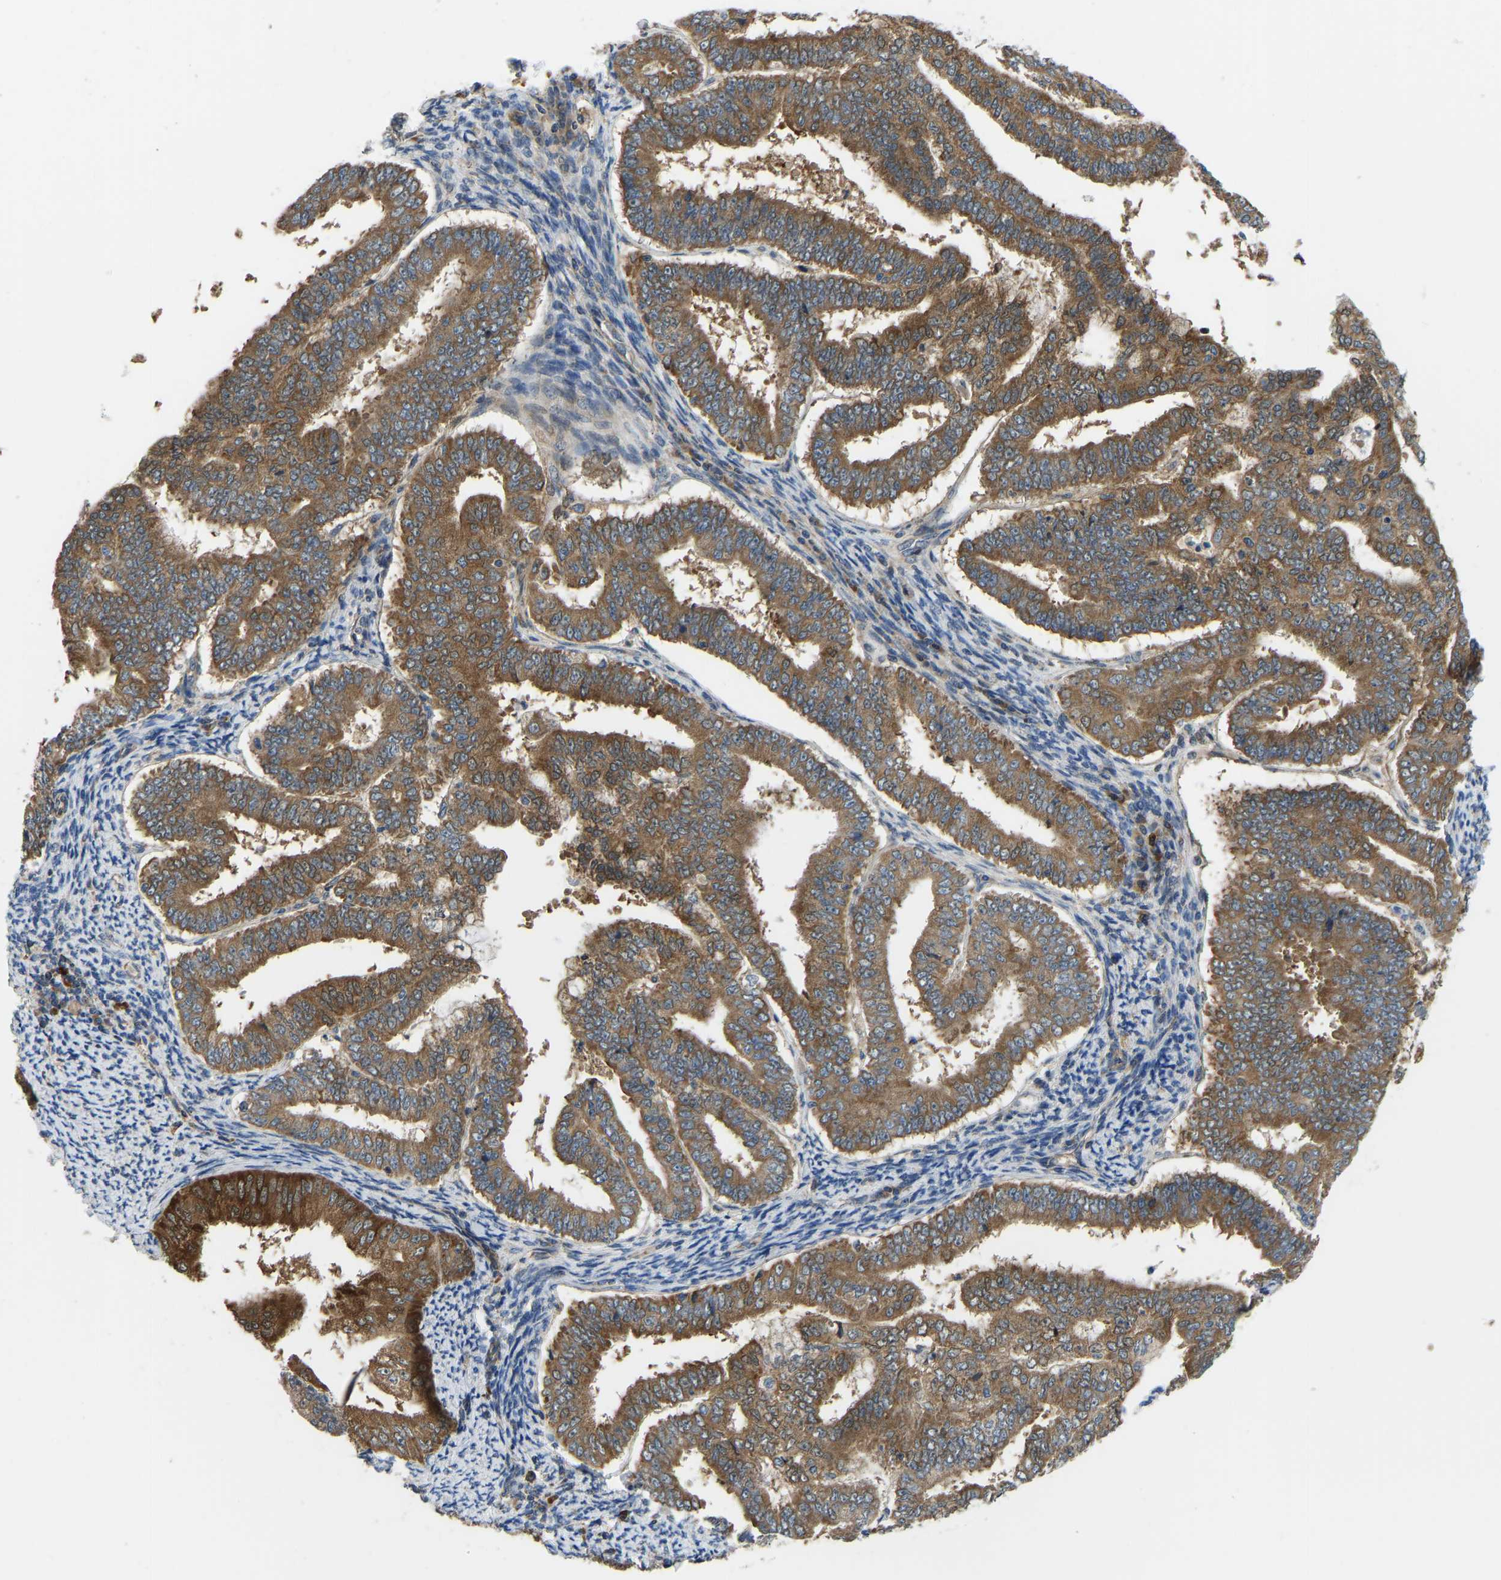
{"staining": {"intensity": "moderate", "quantity": ">75%", "location": "cytoplasmic/membranous"}, "tissue": "endometrial cancer", "cell_type": "Tumor cells", "image_type": "cancer", "snomed": [{"axis": "morphology", "description": "Adenocarcinoma, NOS"}, {"axis": "topography", "description": "Endometrium"}], "caption": "Protein expression analysis of human endometrial adenocarcinoma reveals moderate cytoplasmic/membranous staining in about >75% of tumor cells.", "gene": "RBP1", "patient": {"sex": "female", "age": 63}}